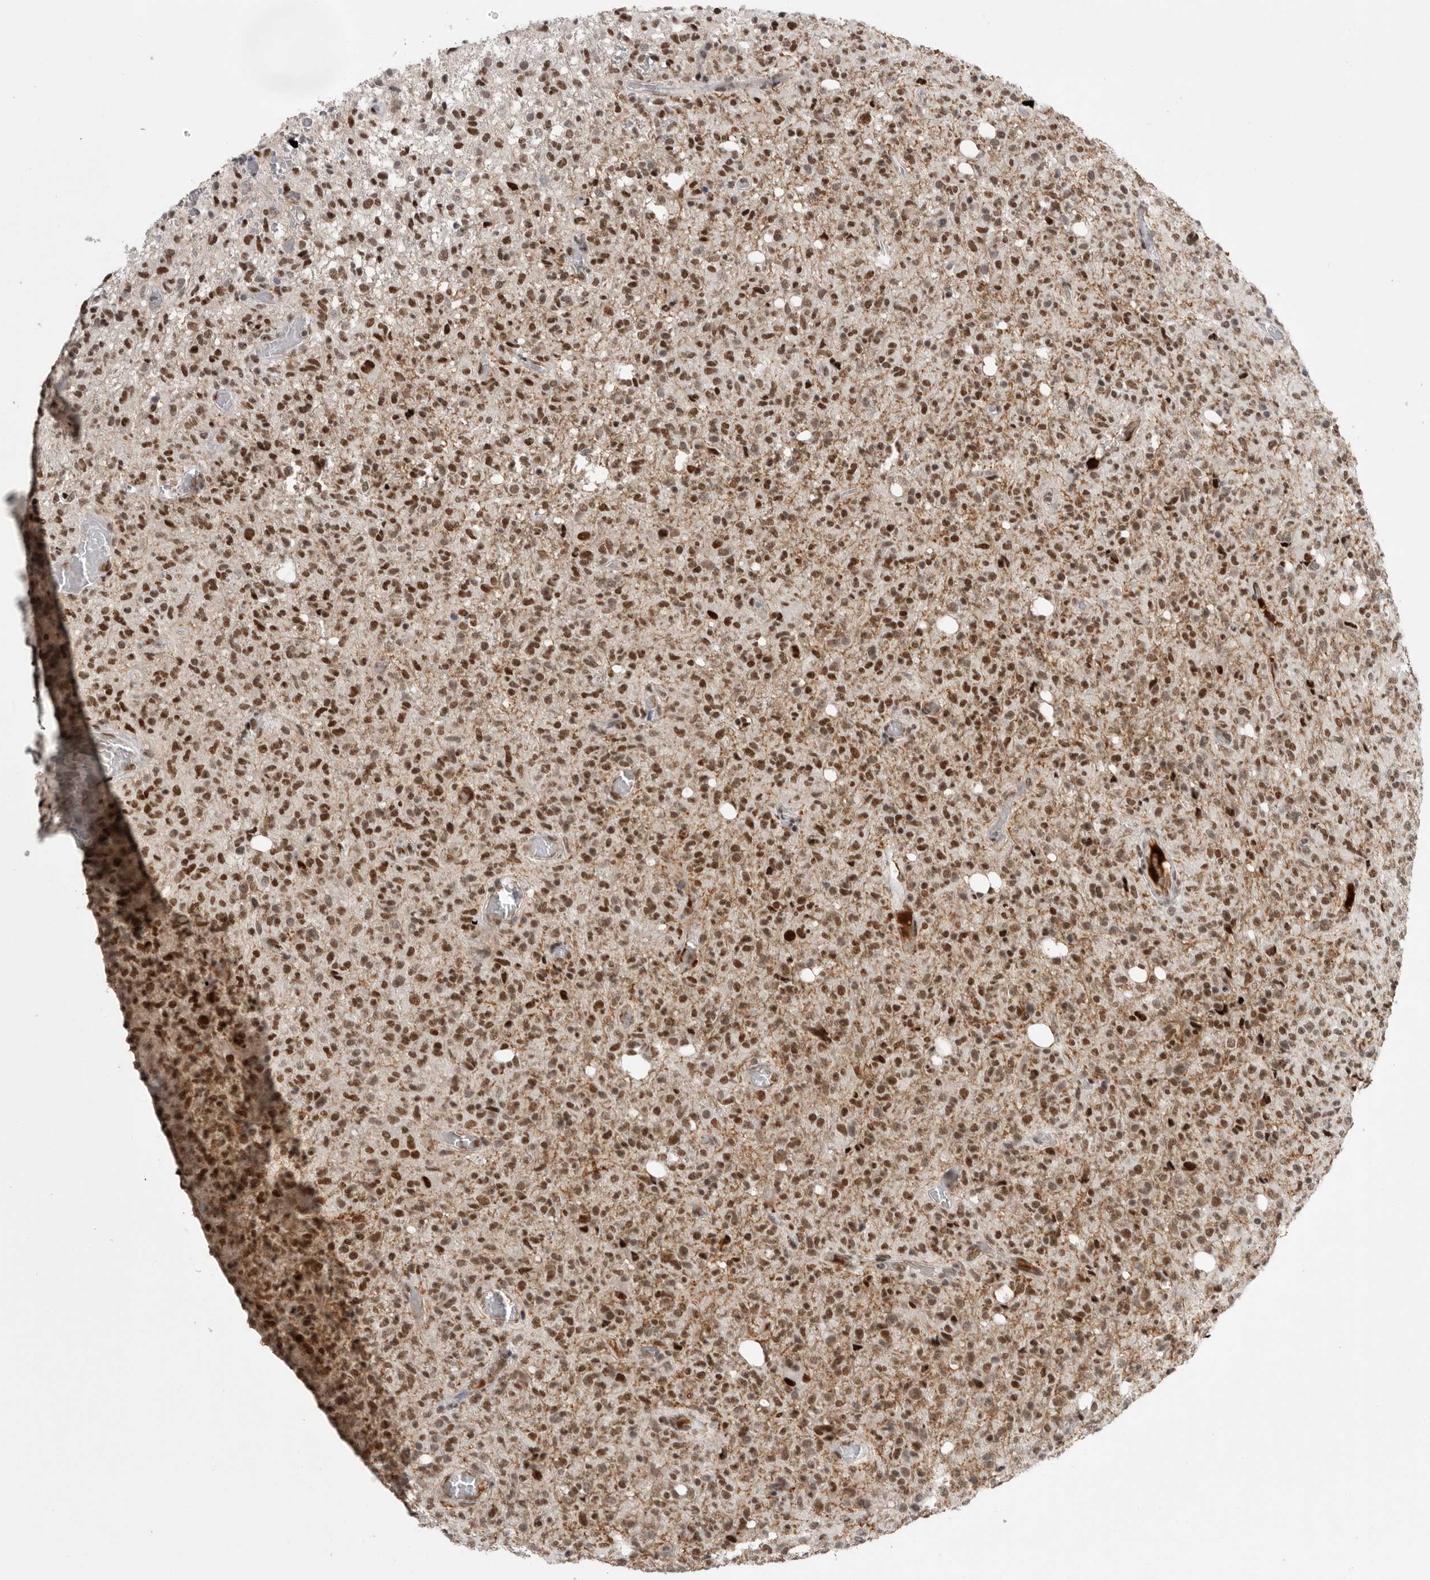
{"staining": {"intensity": "moderate", "quantity": ">75%", "location": "nuclear"}, "tissue": "glioma", "cell_type": "Tumor cells", "image_type": "cancer", "snomed": [{"axis": "morphology", "description": "Glioma, malignant, High grade"}, {"axis": "topography", "description": "Brain"}], "caption": "Glioma stained with immunohistochemistry demonstrates moderate nuclear positivity in approximately >75% of tumor cells. The protein of interest is stained brown, and the nuclei are stained in blue (DAB (3,3'-diaminobenzidine) IHC with brightfield microscopy, high magnification).", "gene": "POU5F1", "patient": {"sex": "female", "age": 57}}